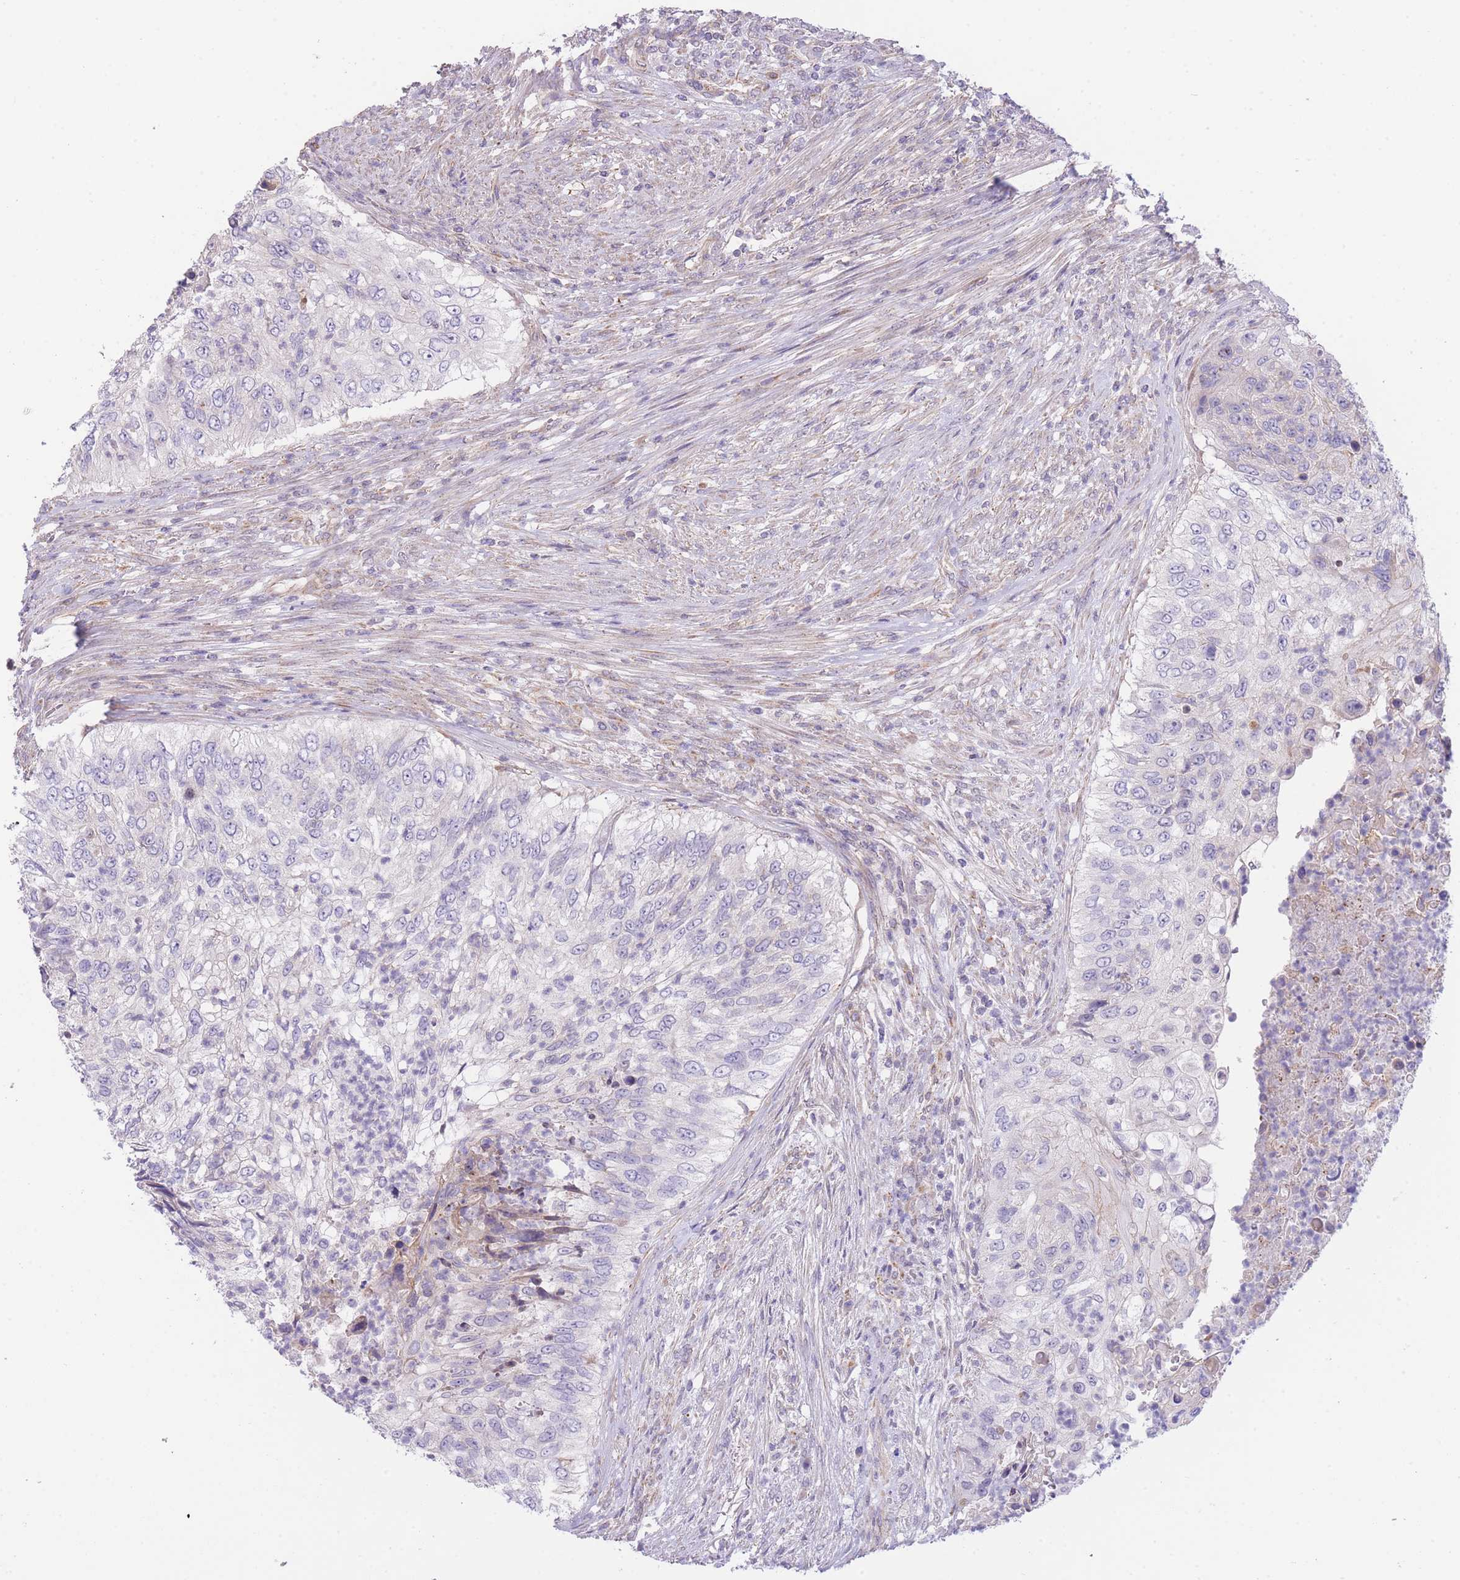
{"staining": {"intensity": "negative", "quantity": "none", "location": "none"}, "tissue": "urothelial cancer", "cell_type": "Tumor cells", "image_type": "cancer", "snomed": [{"axis": "morphology", "description": "Urothelial carcinoma, High grade"}, {"axis": "topography", "description": "Urinary bladder"}], "caption": "Micrograph shows no protein expression in tumor cells of urothelial cancer tissue.", "gene": "CTBP1", "patient": {"sex": "female", "age": 60}}